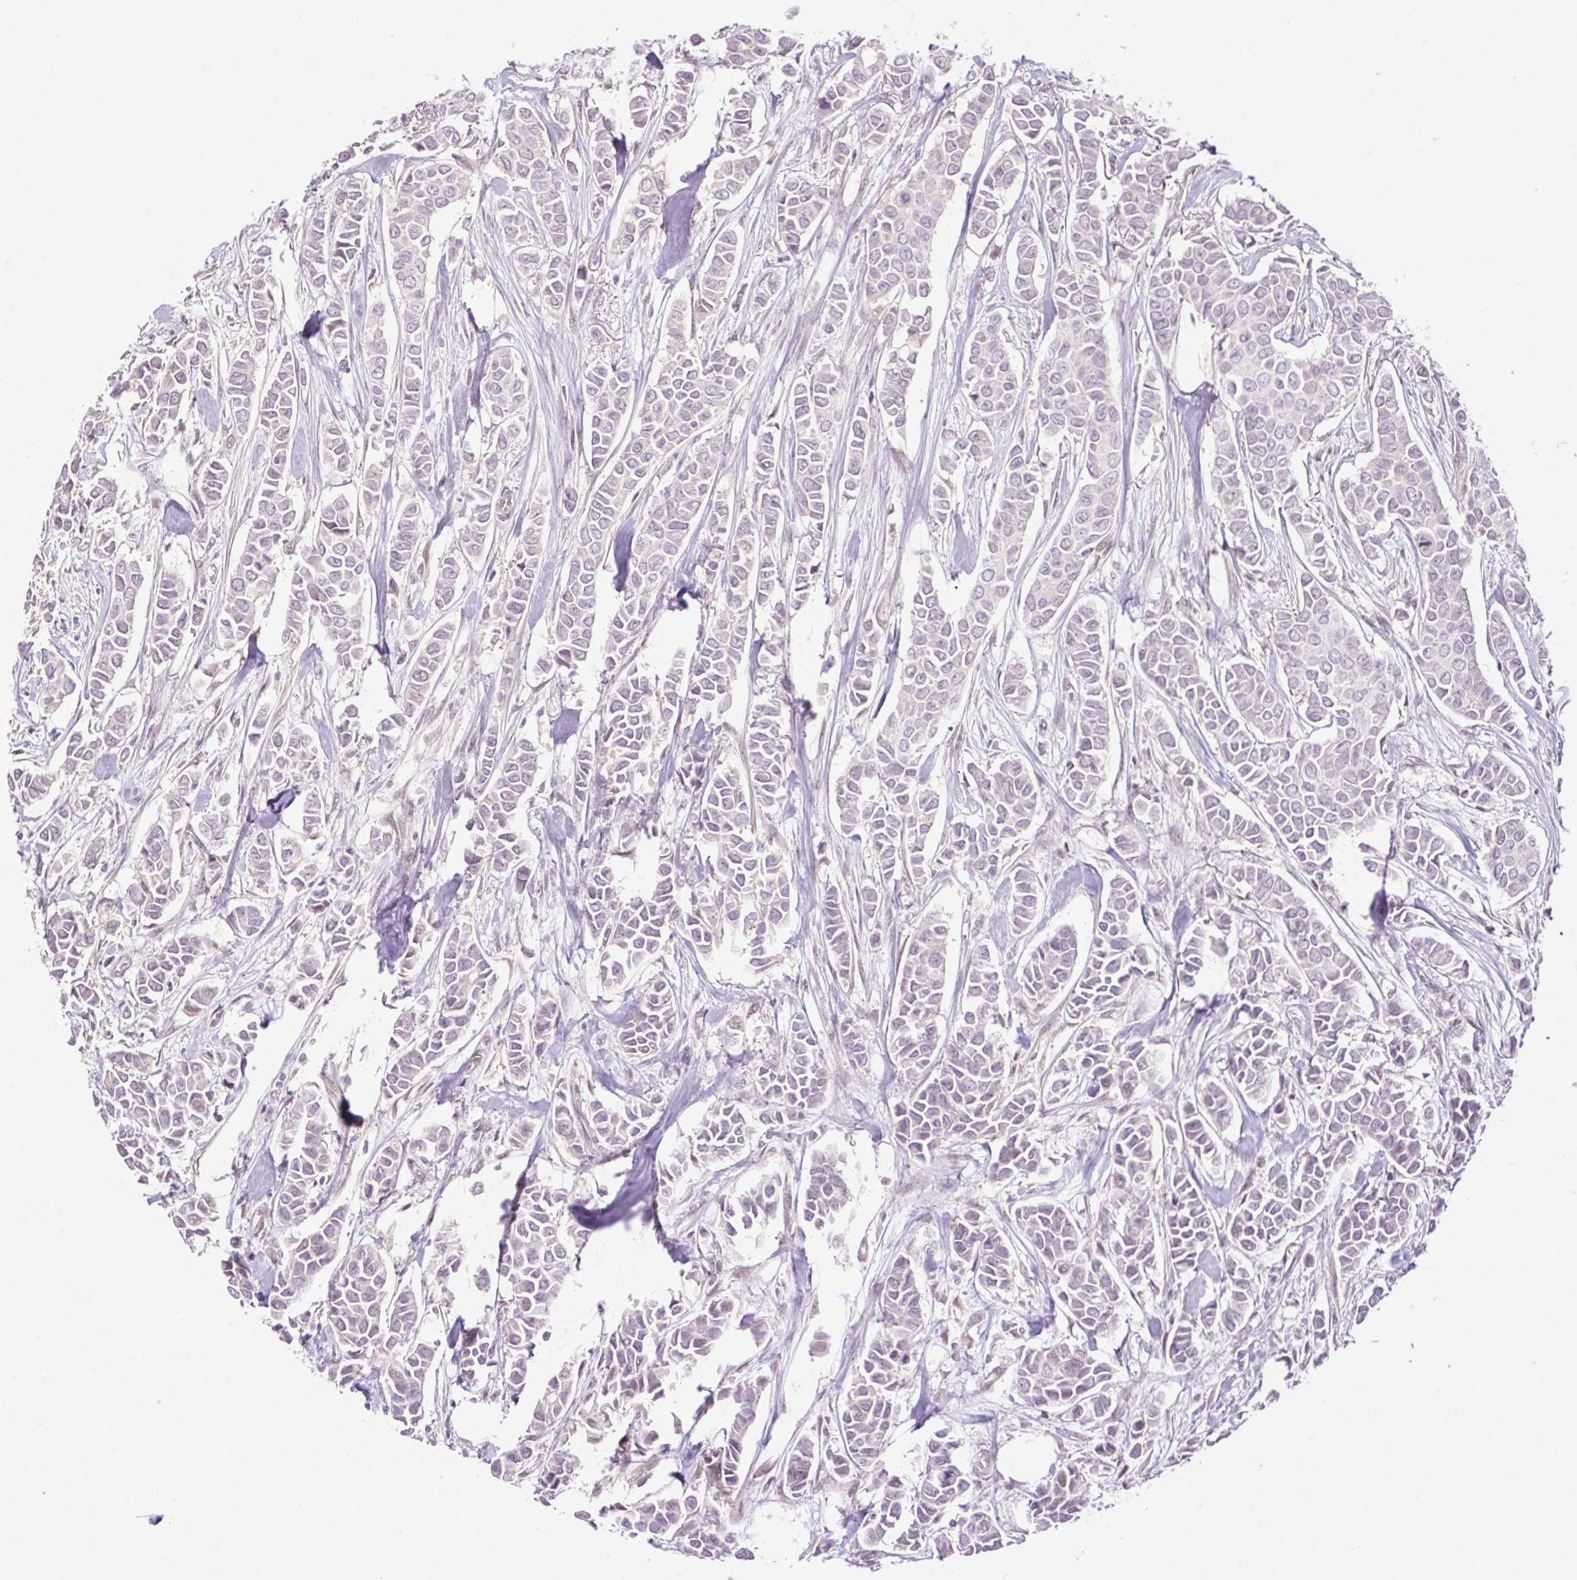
{"staining": {"intensity": "negative", "quantity": "none", "location": "none"}, "tissue": "breast cancer", "cell_type": "Tumor cells", "image_type": "cancer", "snomed": [{"axis": "morphology", "description": "Duct carcinoma"}, {"axis": "topography", "description": "Breast"}], "caption": "The image shows no significant staining in tumor cells of breast cancer (intraductal carcinoma). (DAB (3,3'-diaminobenzidine) immunohistochemistry, high magnification).", "gene": "HABP4", "patient": {"sex": "female", "age": 84}}